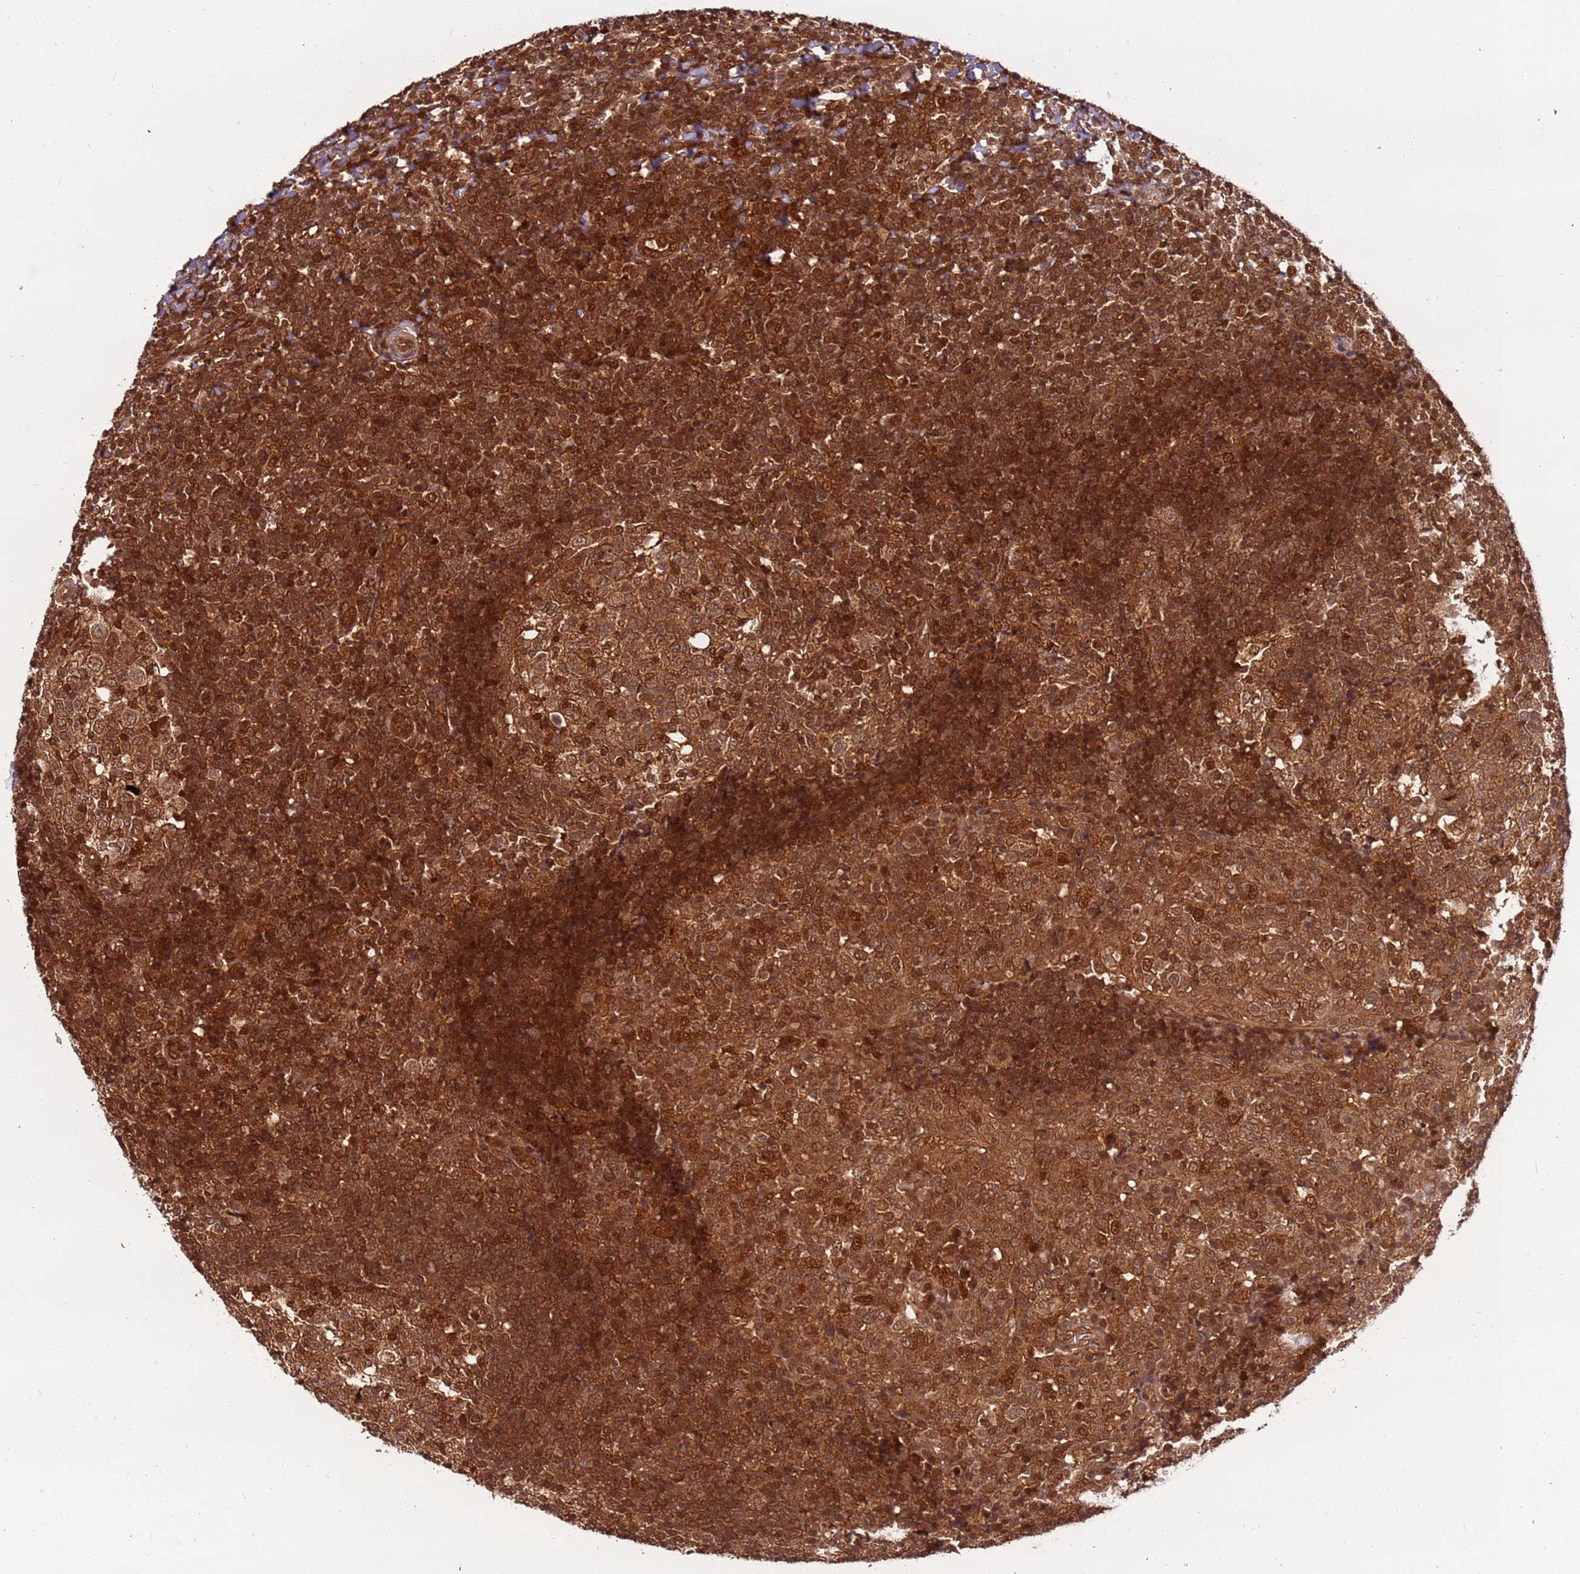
{"staining": {"intensity": "moderate", "quantity": "25%-75%", "location": "cytoplasmic/membranous,nuclear"}, "tissue": "tonsil", "cell_type": "Germinal center cells", "image_type": "normal", "snomed": [{"axis": "morphology", "description": "Normal tissue, NOS"}, {"axis": "topography", "description": "Tonsil"}], "caption": "Tonsil was stained to show a protein in brown. There is medium levels of moderate cytoplasmic/membranous,nuclear staining in approximately 25%-75% of germinal center cells. (brown staining indicates protein expression, while blue staining denotes nuclei).", "gene": "PGLS", "patient": {"sex": "female", "age": 19}}